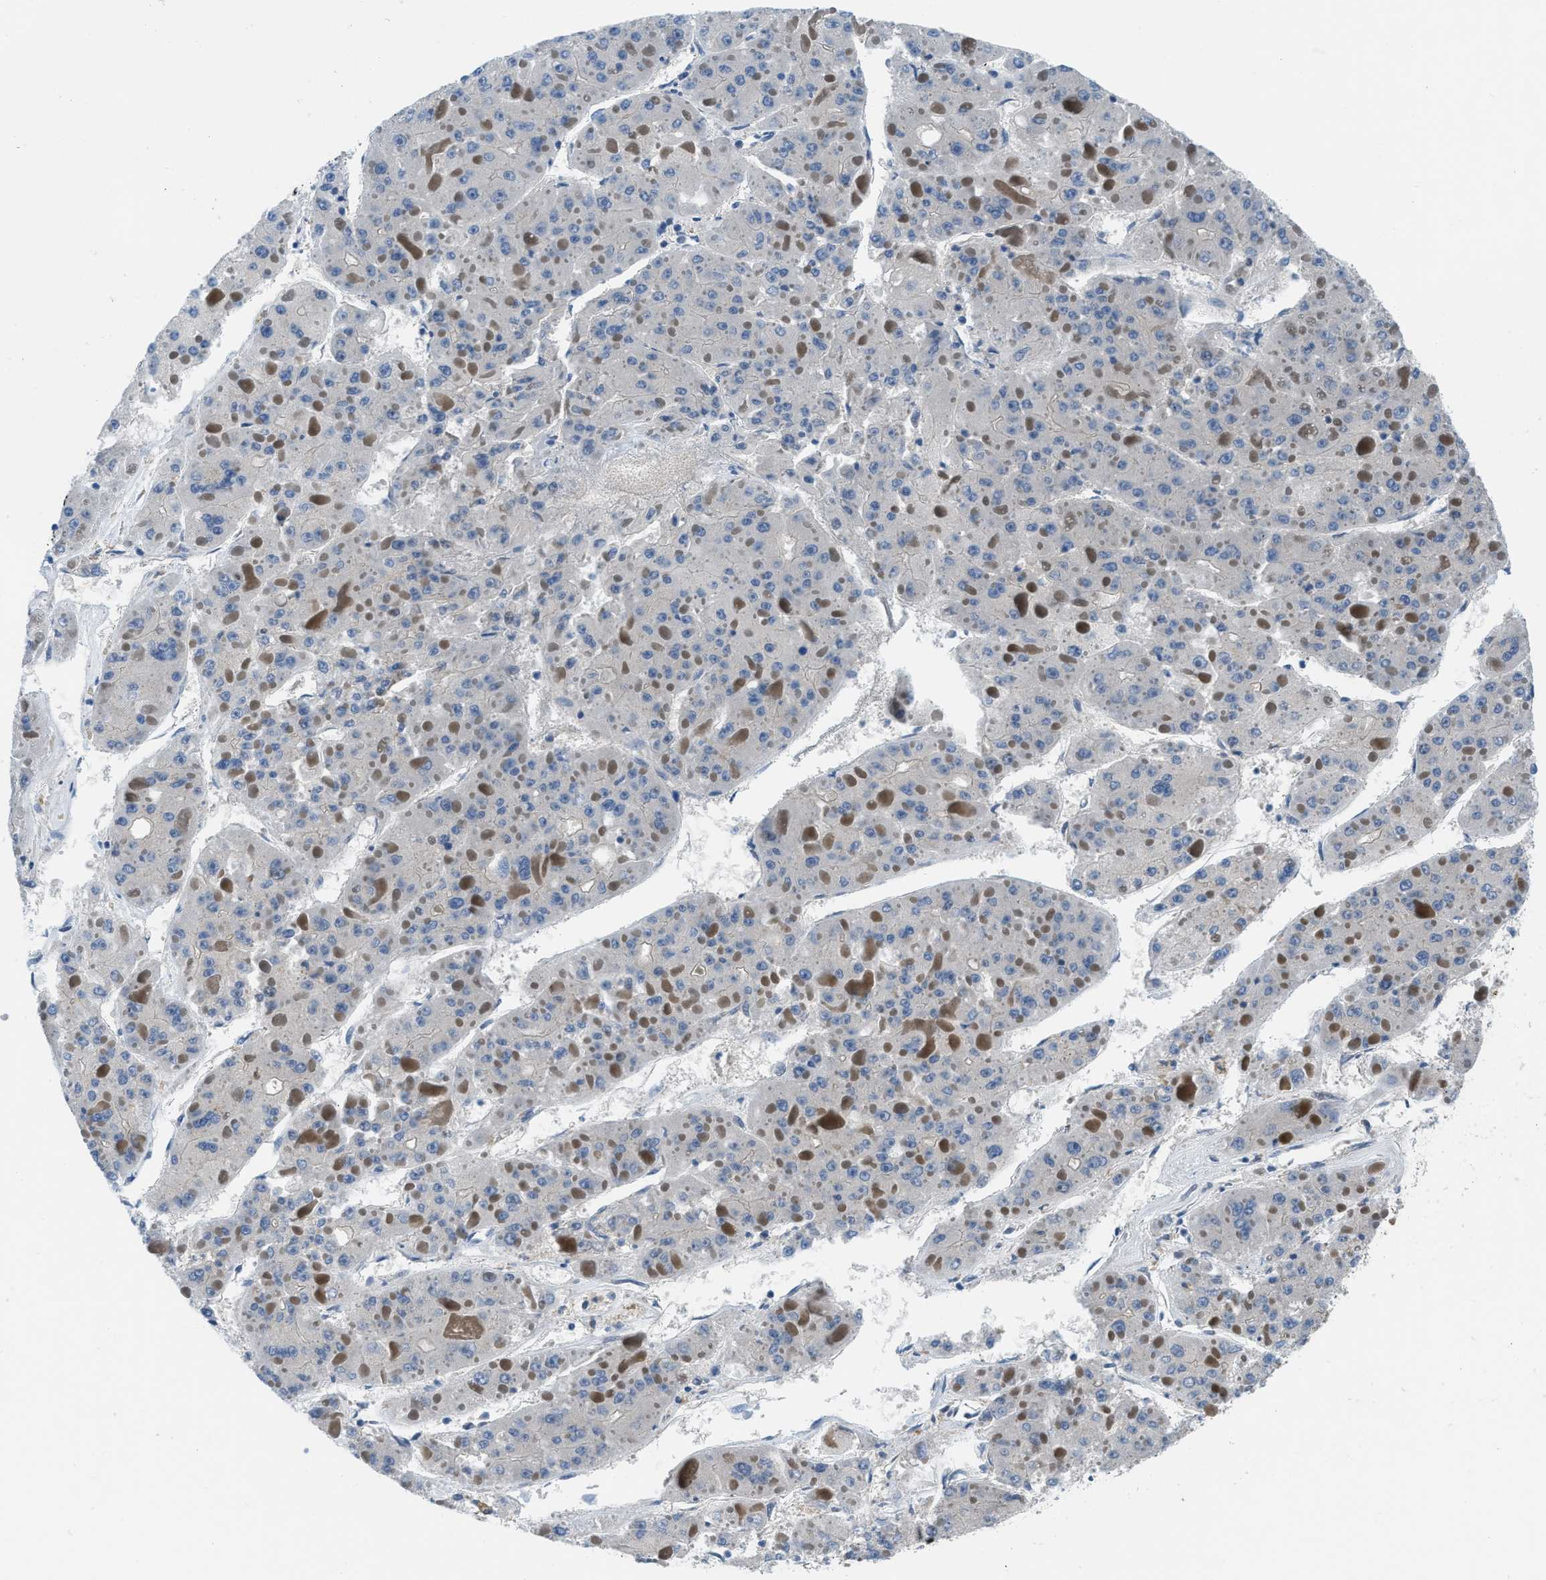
{"staining": {"intensity": "negative", "quantity": "none", "location": "none"}, "tissue": "liver cancer", "cell_type": "Tumor cells", "image_type": "cancer", "snomed": [{"axis": "morphology", "description": "Carcinoma, Hepatocellular, NOS"}, {"axis": "topography", "description": "Liver"}], "caption": "This is an immunohistochemistry (IHC) photomicrograph of liver hepatocellular carcinoma. There is no staining in tumor cells.", "gene": "PFKP", "patient": {"sex": "female", "age": 73}}